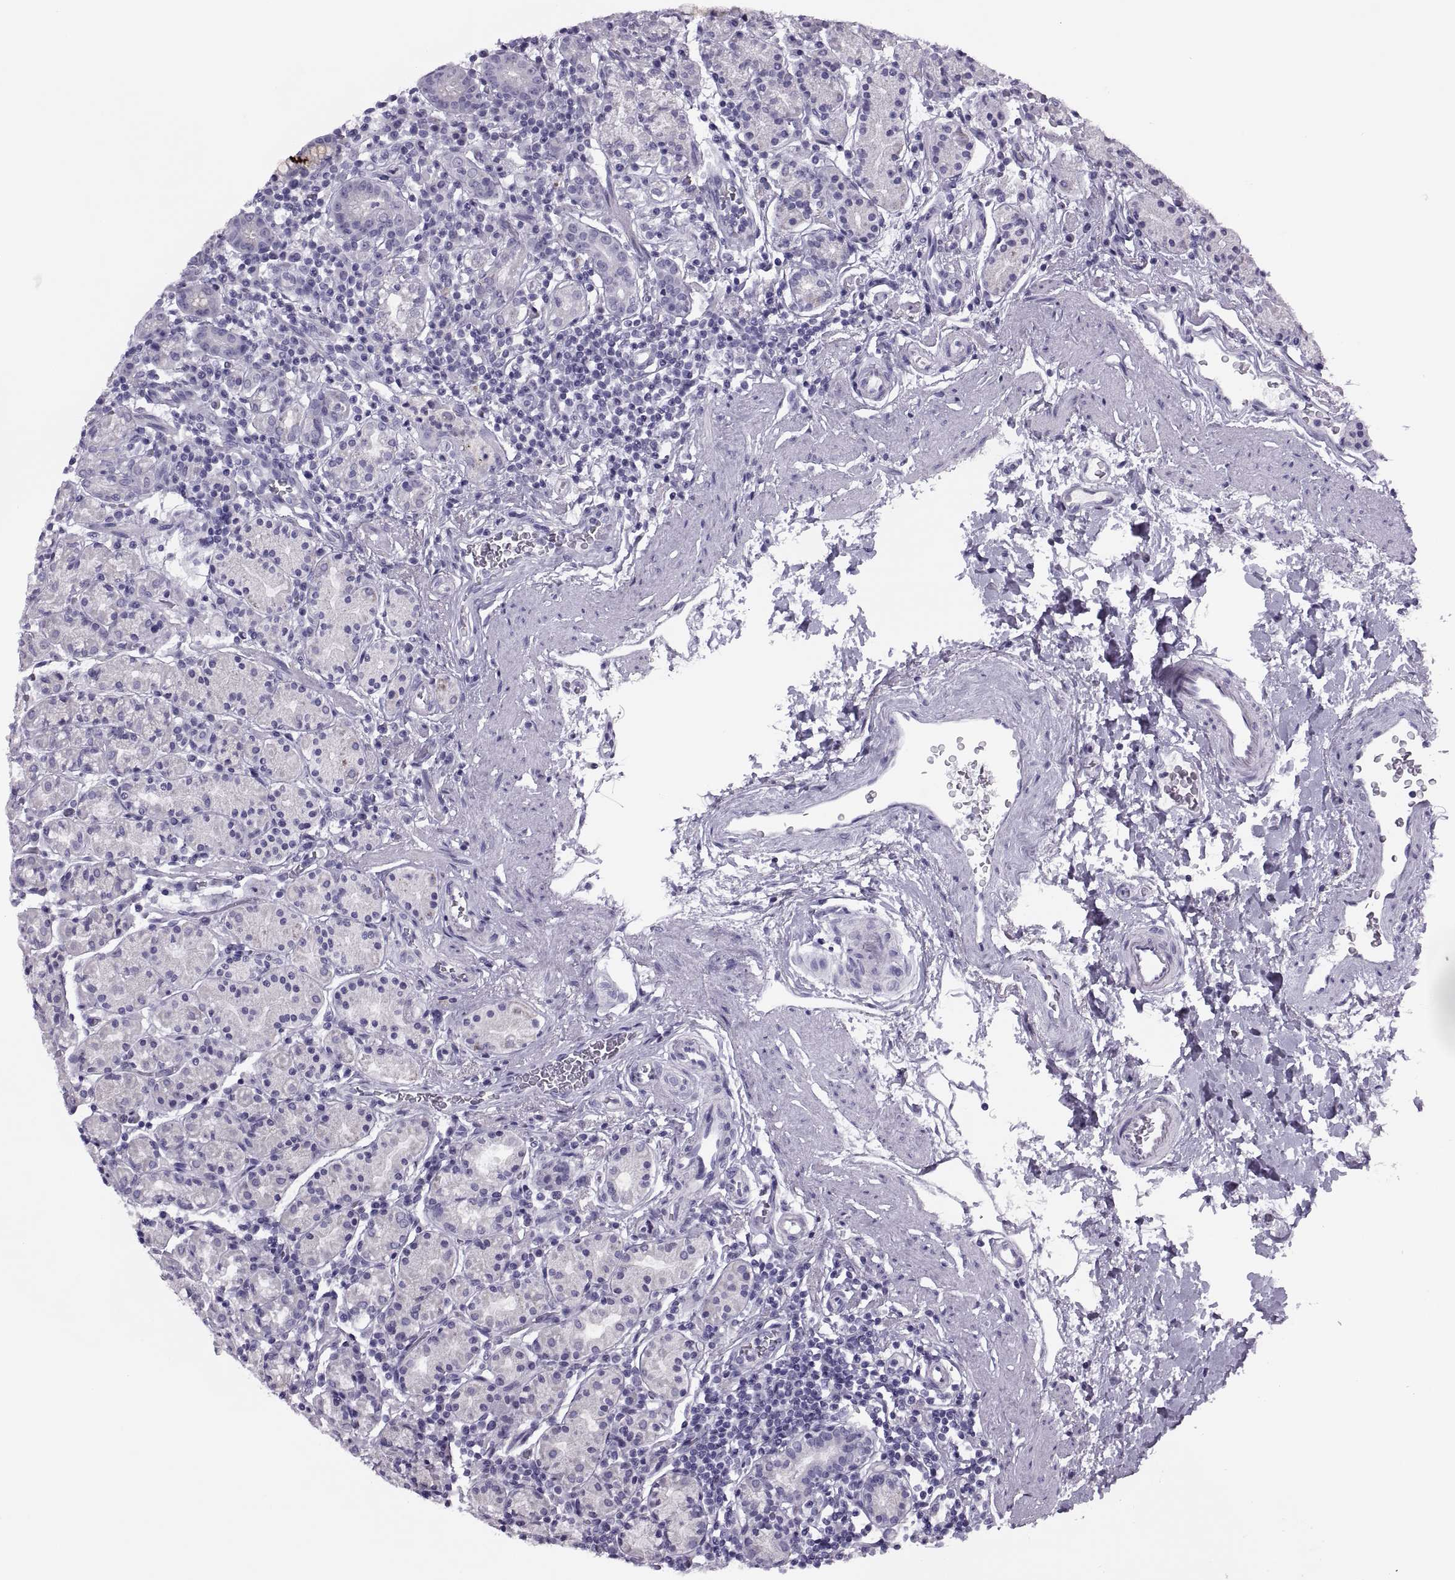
{"staining": {"intensity": "negative", "quantity": "none", "location": "none"}, "tissue": "stomach", "cell_type": "Glandular cells", "image_type": "normal", "snomed": [{"axis": "morphology", "description": "Normal tissue, NOS"}, {"axis": "topography", "description": "Stomach, upper"}, {"axis": "topography", "description": "Stomach"}], "caption": "Image shows no significant protein staining in glandular cells of unremarkable stomach. The staining was performed using DAB (3,3'-diaminobenzidine) to visualize the protein expression in brown, while the nuclei were stained in blue with hematoxylin (Magnification: 20x).", "gene": "FAM24A", "patient": {"sex": "male", "age": 62}}